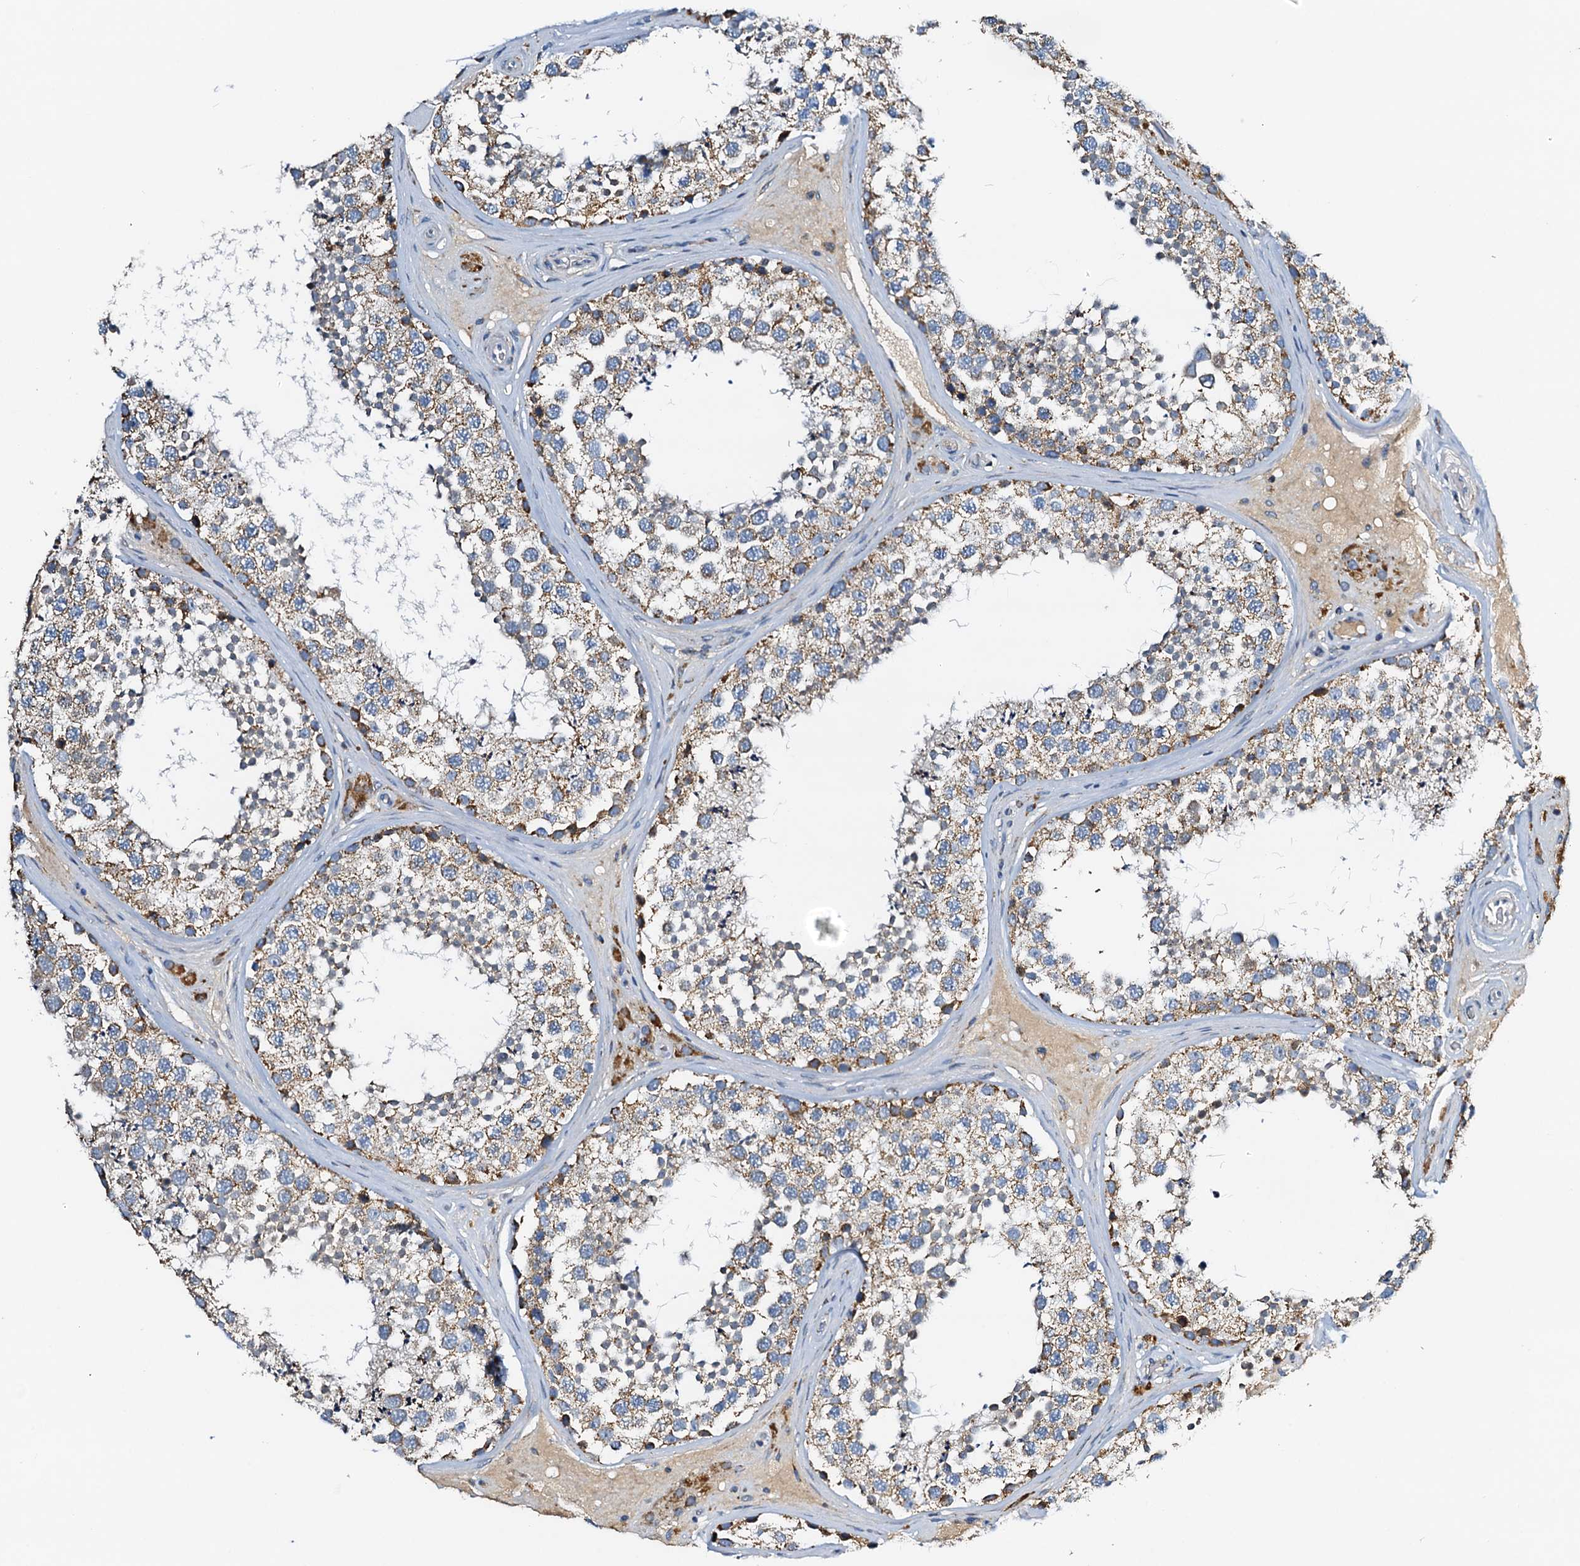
{"staining": {"intensity": "moderate", "quantity": ">75%", "location": "cytoplasmic/membranous"}, "tissue": "testis", "cell_type": "Cells in seminiferous ducts", "image_type": "normal", "snomed": [{"axis": "morphology", "description": "Normal tissue, NOS"}, {"axis": "topography", "description": "Testis"}], "caption": "Protein staining displays moderate cytoplasmic/membranous staining in approximately >75% of cells in seminiferous ducts in normal testis.", "gene": "POC1A", "patient": {"sex": "male", "age": 46}}